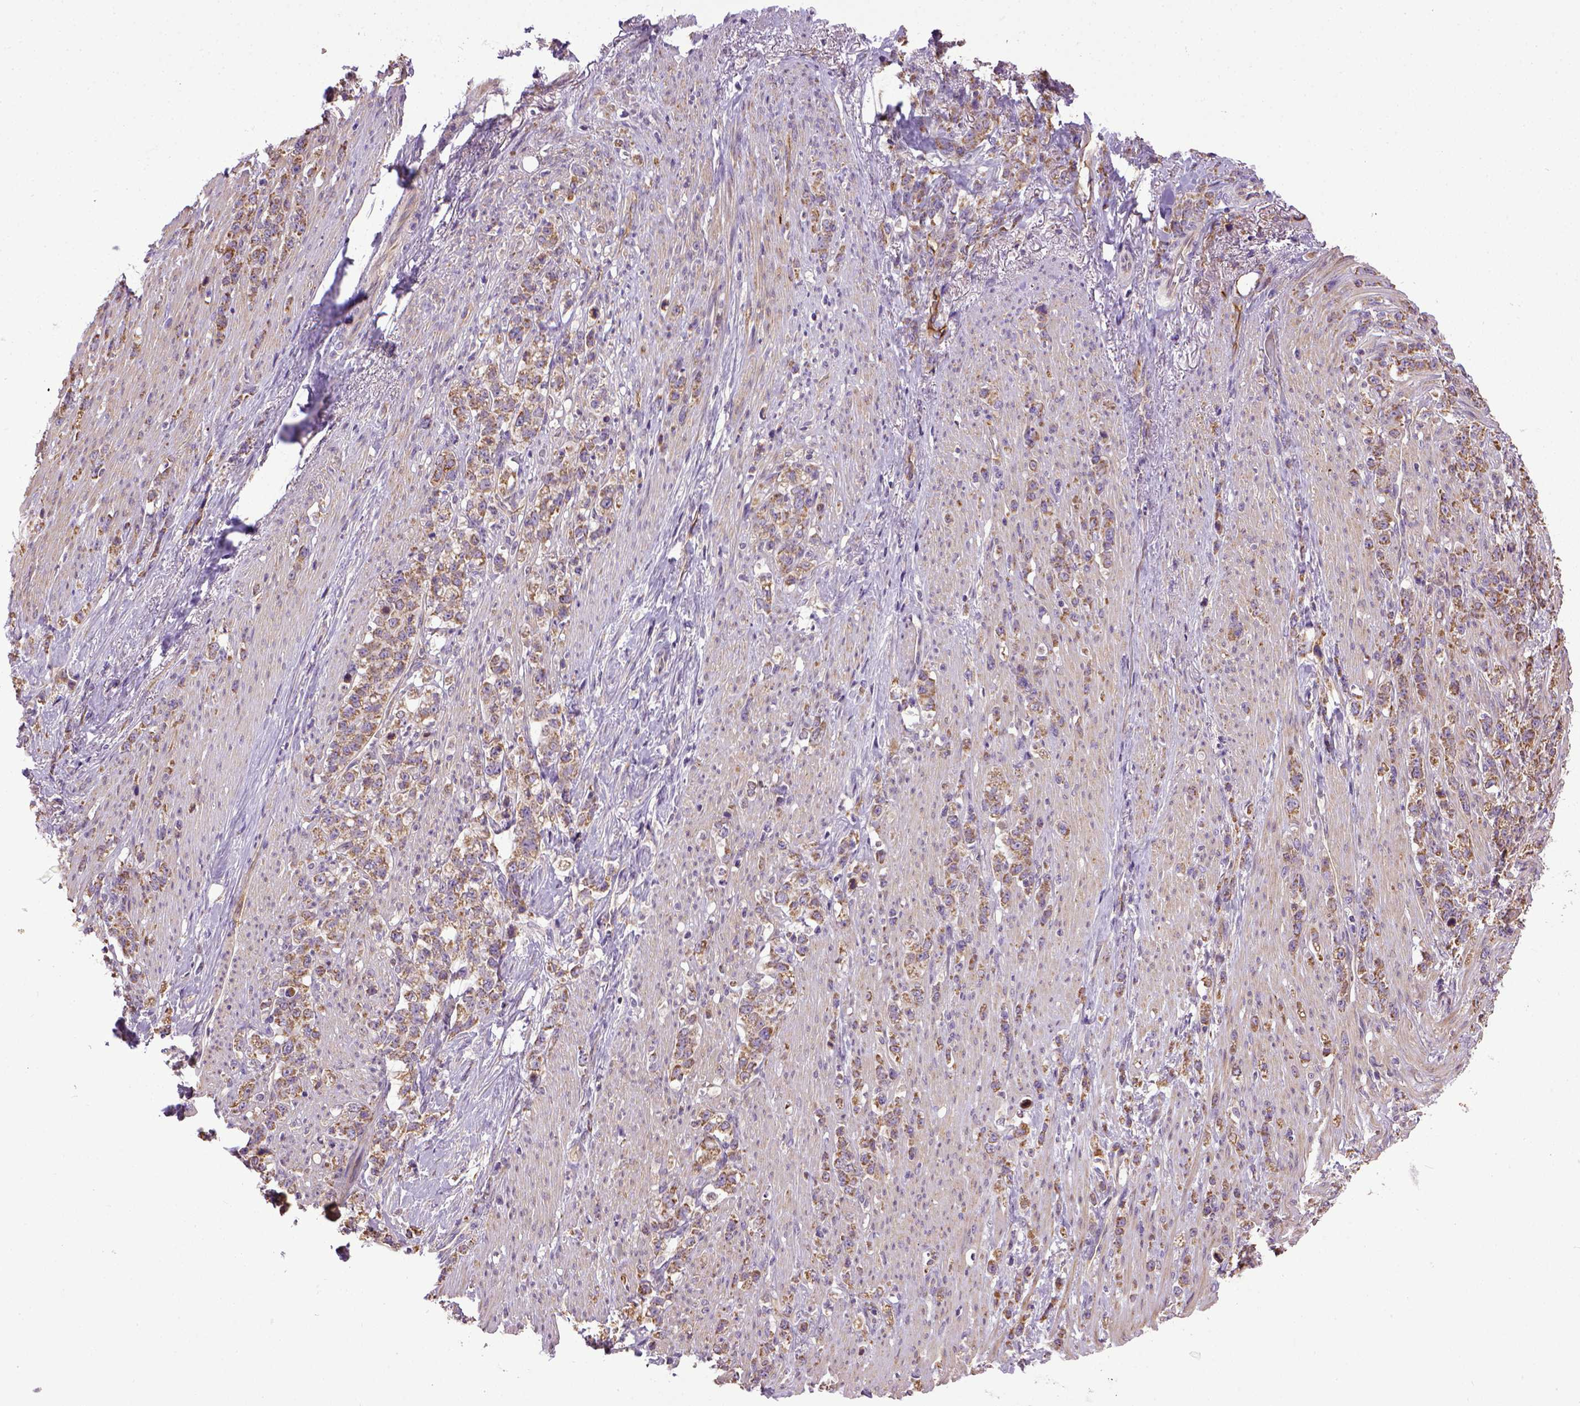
{"staining": {"intensity": "moderate", "quantity": ">75%", "location": "cytoplasmic/membranous"}, "tissue": "stomach cancer", "cell_type": "Tumor cells", "image_type": "cancer", "snomed": [{"axis": "morphology", "description": "Adenocarcinoma, NOS"}, {"axis": "topography", "description": "Stomach, lower"}], "caption": "Stomach cancer stained for a protein exhibits moderate cytoplasmic/membranous positivity in tumor cells.", "gene": "ENG", "patient": {"sex": "male", "age": 88}}